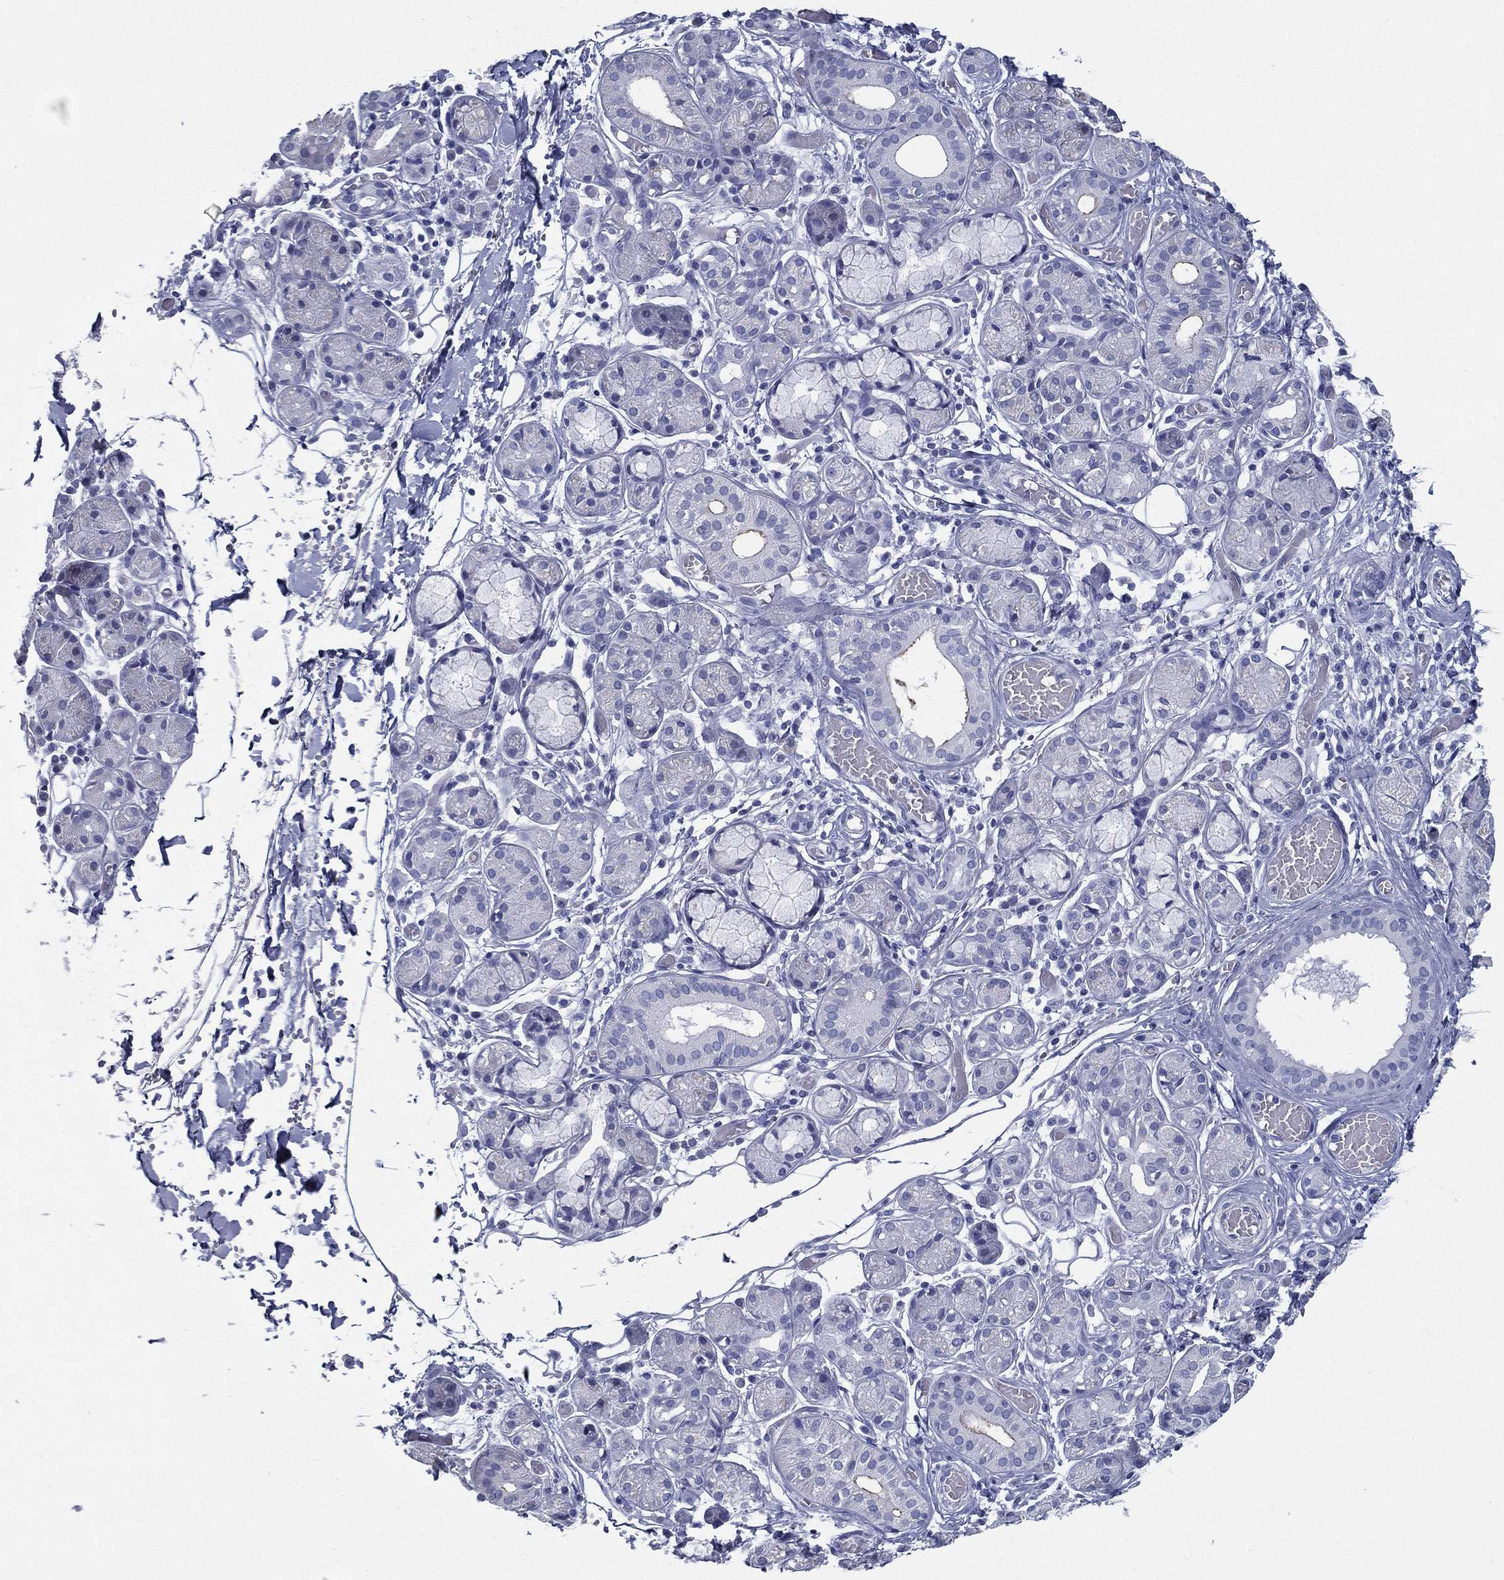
{"staining": {"intensity": "negative", "quantity": "none", "location": "none"}, "tissue": "salivary gland", "cell_type": "Glandular cells", "image_type": "normal", "snomed": [{"axis": "morphology", "description": "Normal tissue, NOS"}, {"axis": "topography", "description": "Salivary gland"}, {"axis": "topography", "description": "Peripheral nerve tissue"}], "caption": "Protein analysis of normal salivary gland exhibits no significant positivity in glandular cells. (Stains: DAB IHC with hematoxylin counter stain, Microscopy: brightfield microscopy at high magnification).", "gene": "RSPH4A", "patient": {"sex": "male", "age": 71}}